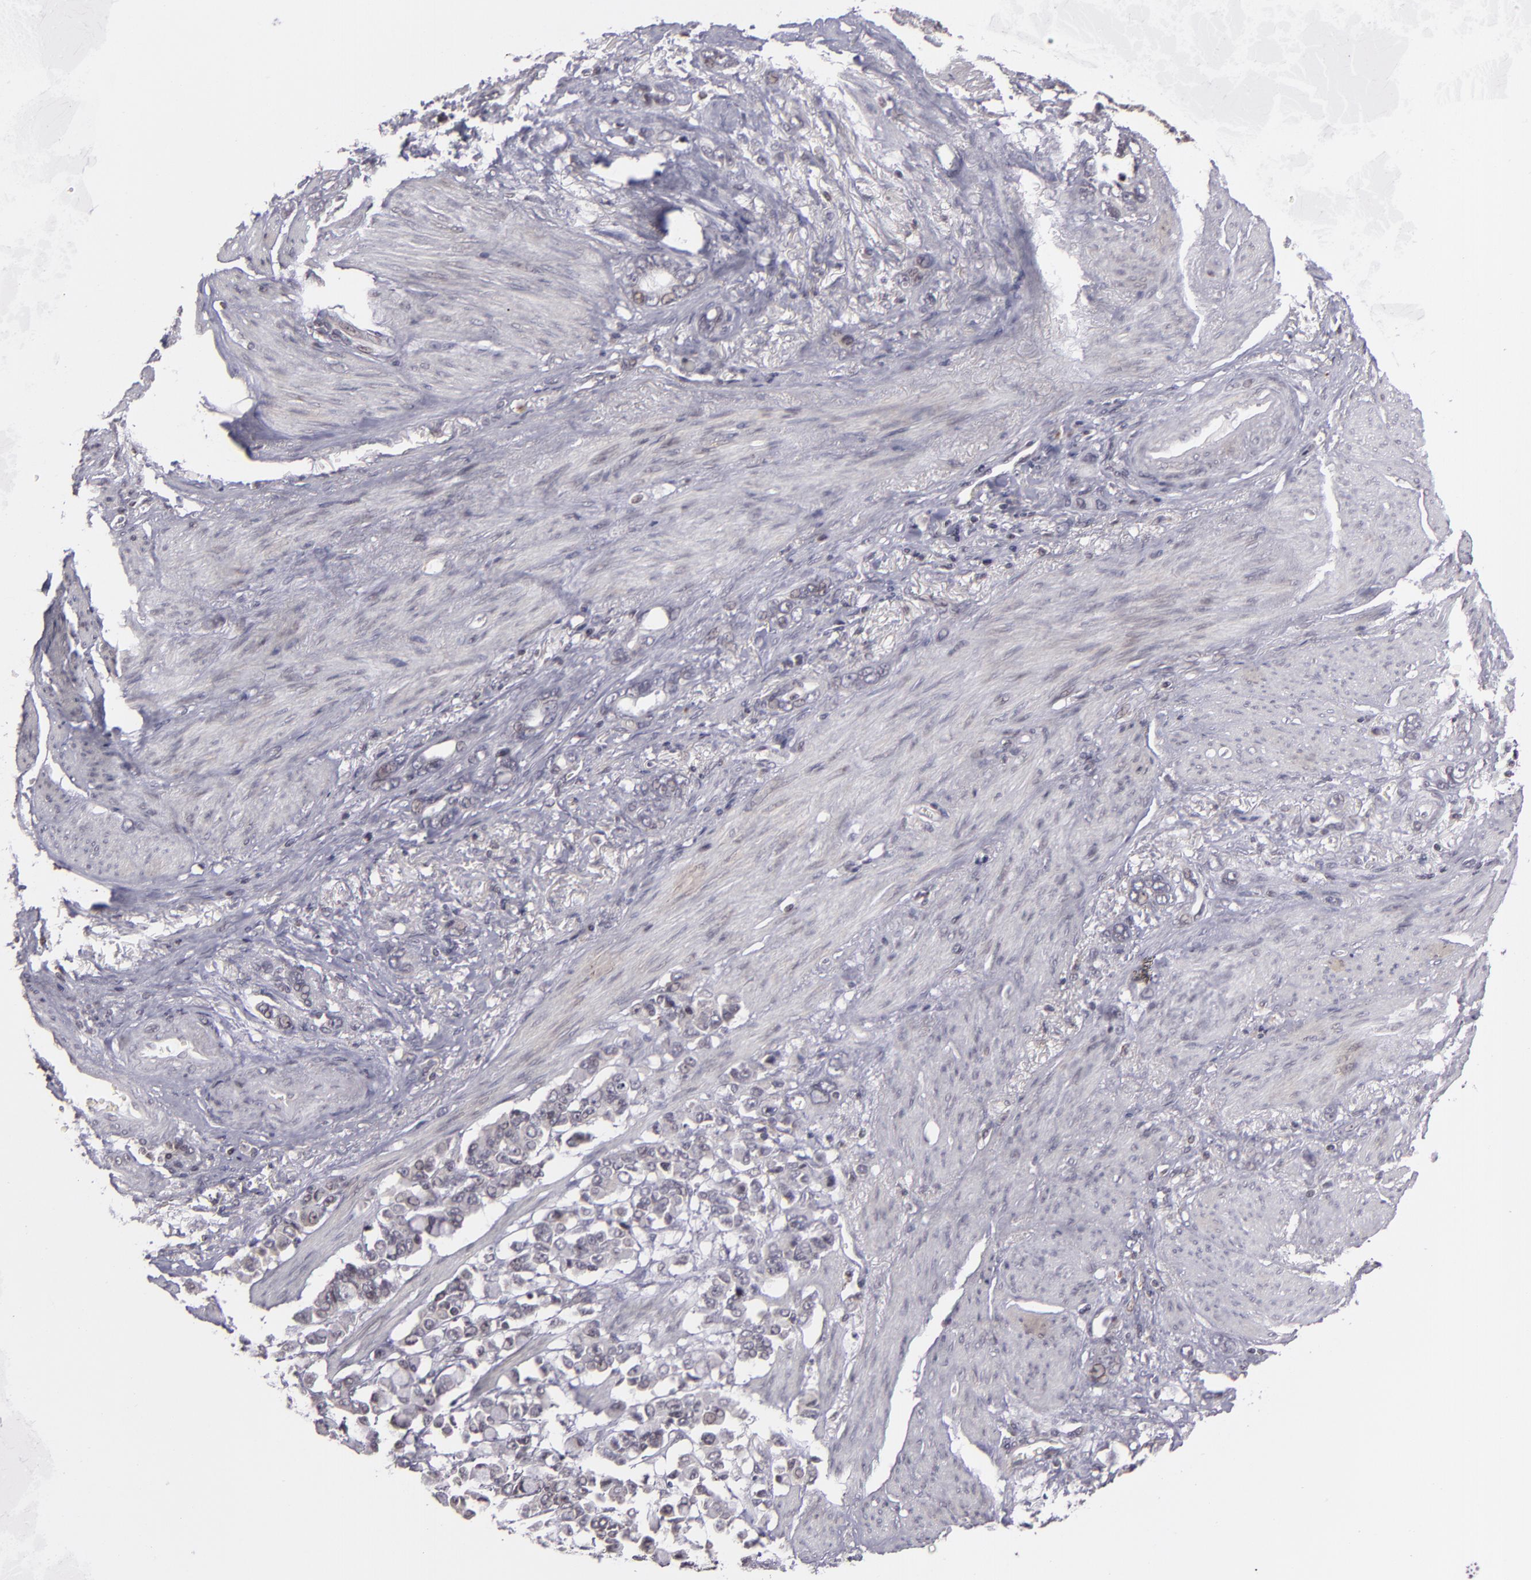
{"staining": {"intensity": "negative", "quantity": "none", "location": "none"}, "tissue": "stomach cancer", "cell_type": "Tumor cells", "image_type": "cancer", "snomed": [{"axis": "morphology", "description": "Adenocarcinoma, NOS"}, {"axis": "topography", "description": "Stomach"}], "caption": "Tumor cells are negative for brown protein staining in stomach cancer. Nuclei are stained in blue.", "gene": "AKAP6", "patient": {"sex": "male", "age": 78}}